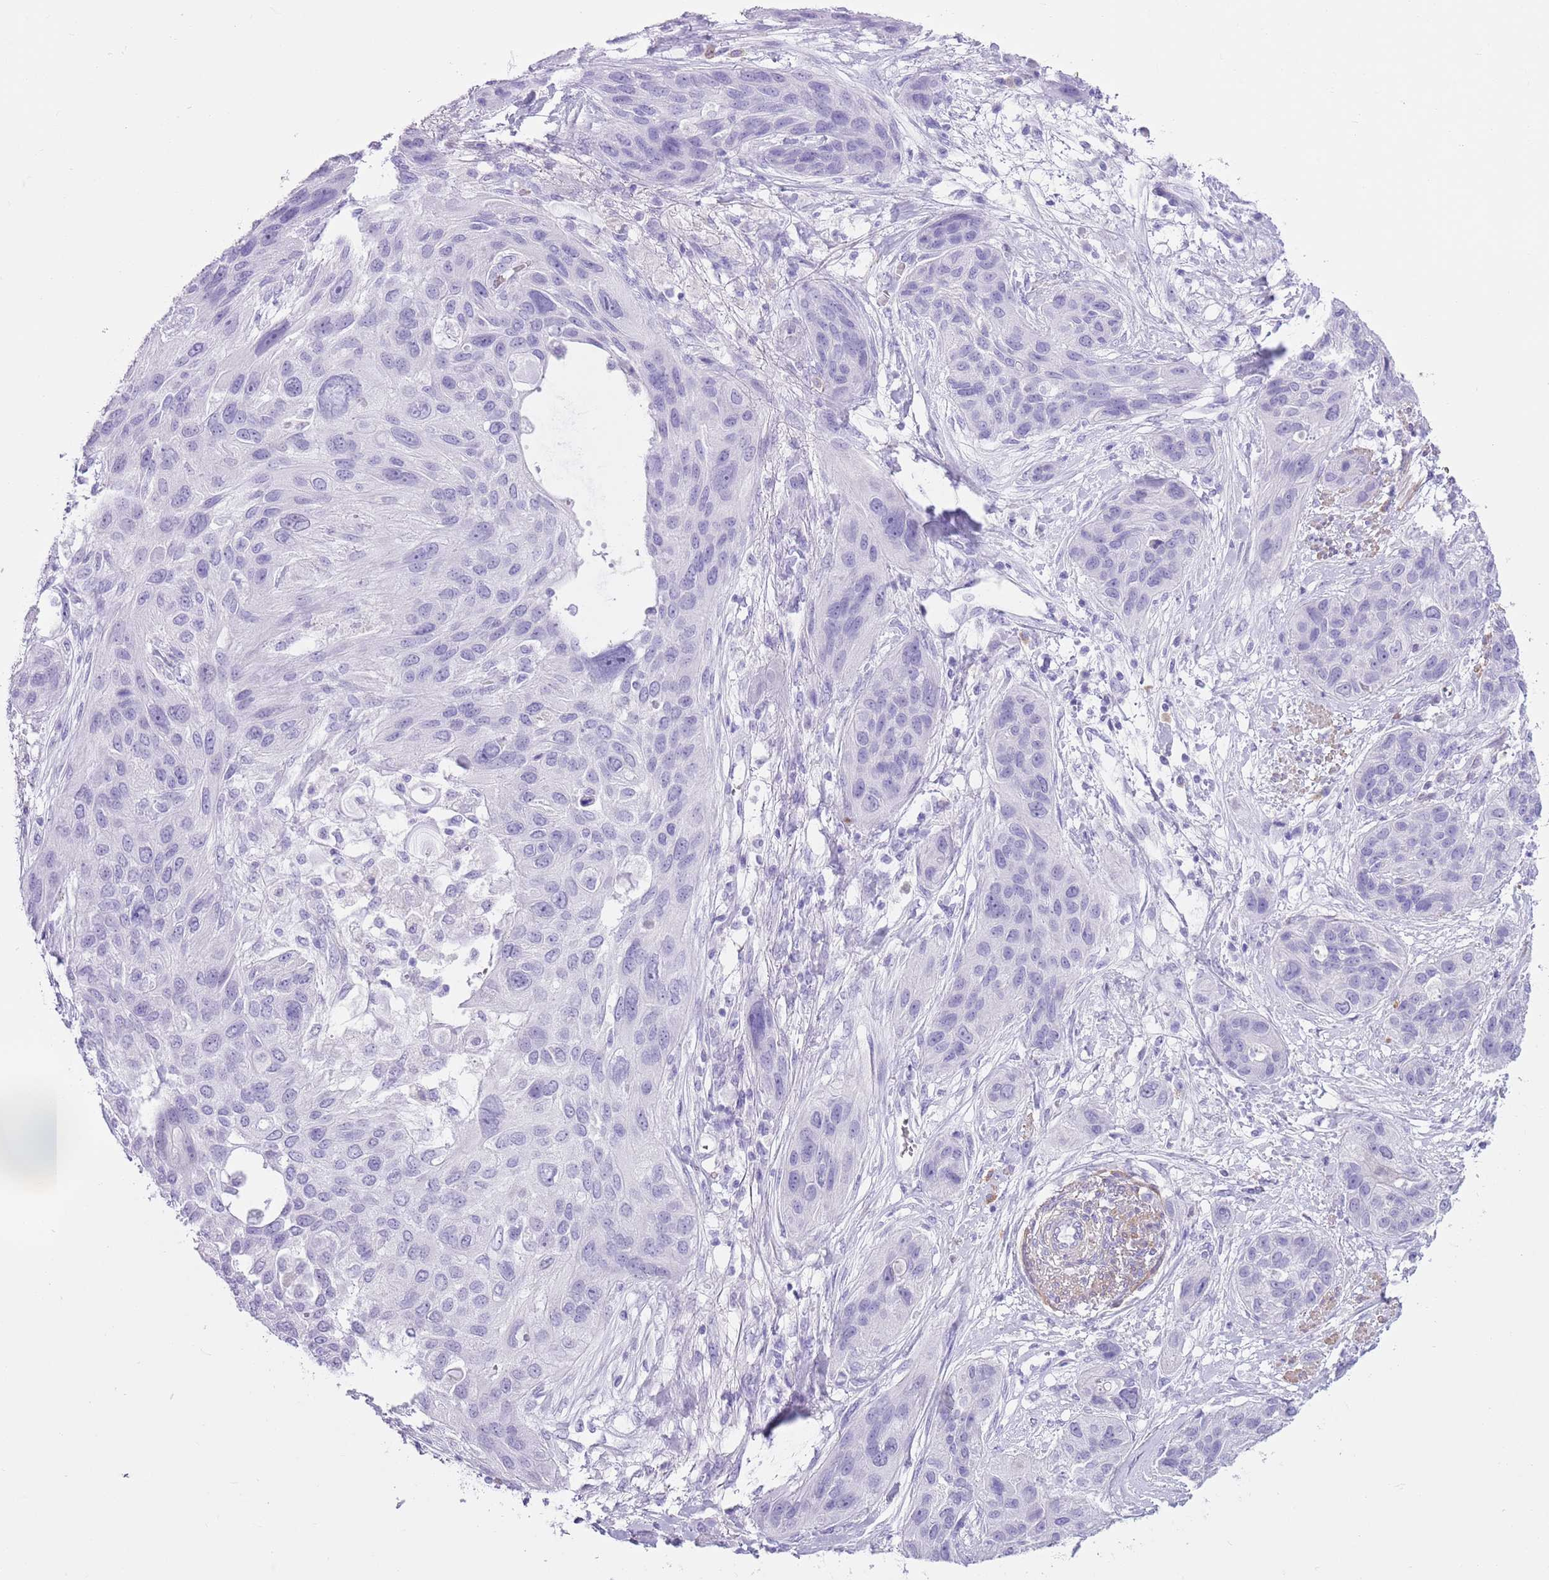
{"staining": {"intensity": "negative", "quantity": "none", "location": "none"}, "tissue": "lung cancer", "cell_type": "Tumor cells", "image_type": "cancer", "snomed": [{"axis": "morphology", "description": "Squamous cell carcinoma, NOS"}, {"axis": "topography", "description": "Lung"}], "caption": "Human lung cancer stained for a protein using IHC exhibits no staining in tumor cells.", "gene": "SLC7A14", "patient": {"sex": "female", "age": 70}}